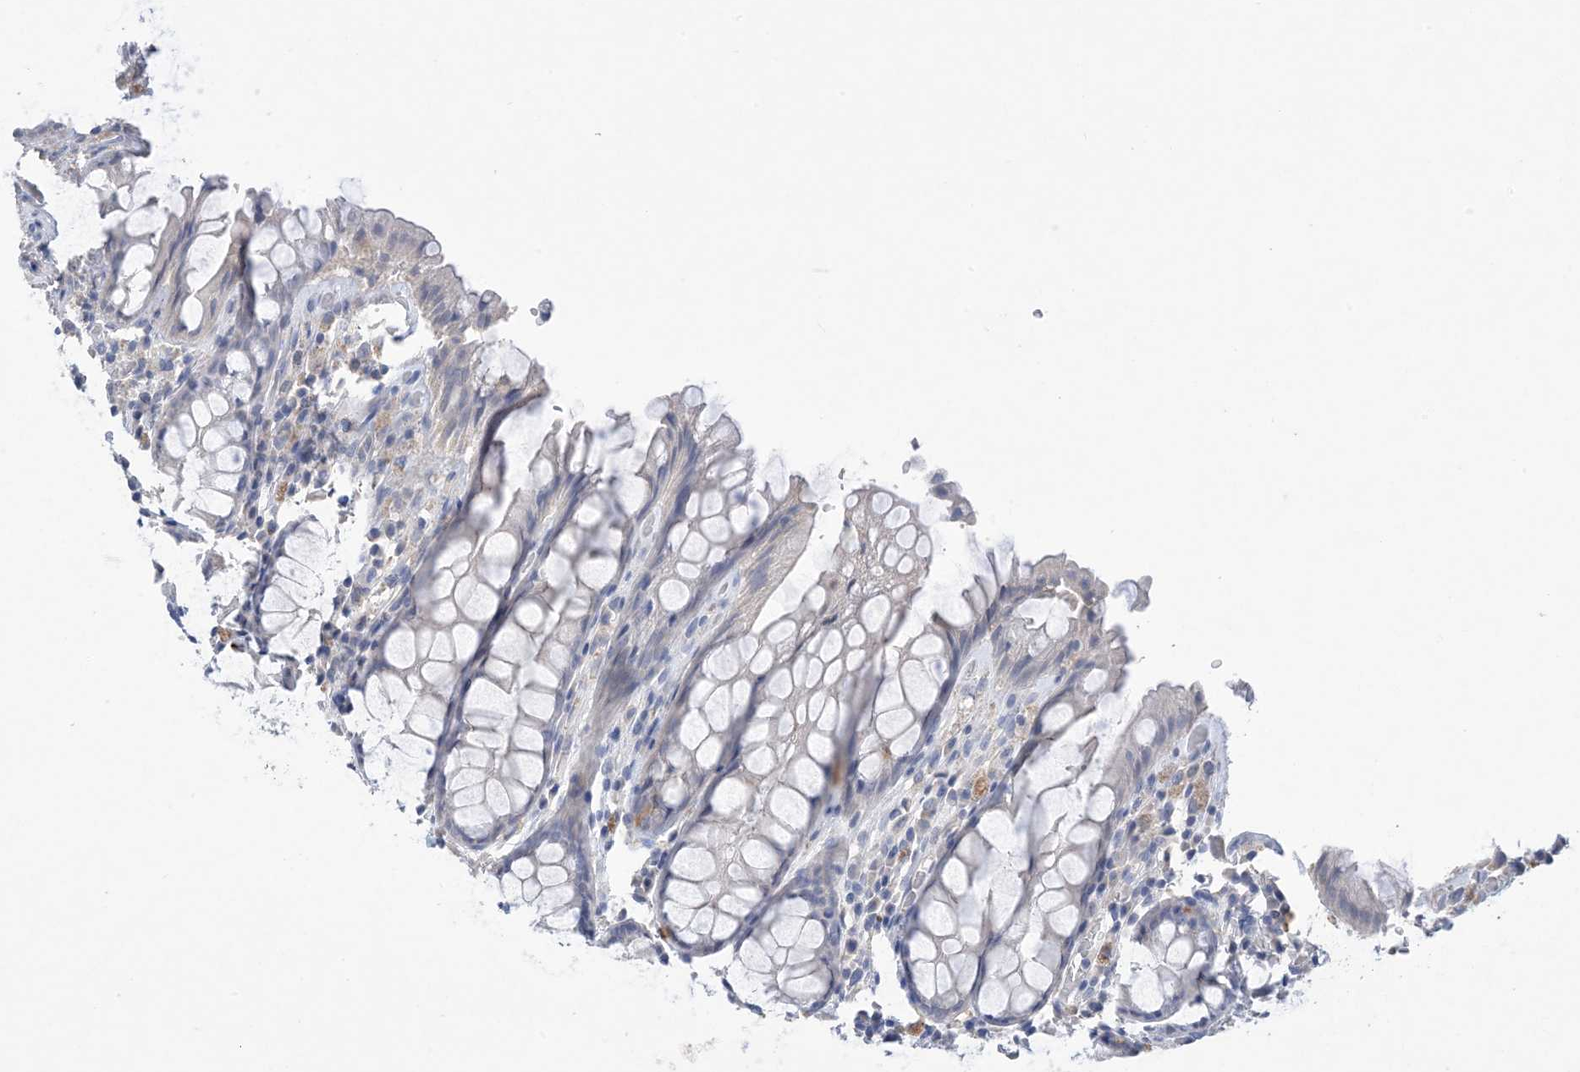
{"staining": {"intensity": "negative", "quantity": "none", "location": "none"}, "tissue": "rectum", "cell_type": "Glandular cells", "image_type": "normal", "snomed": [{"axis": "morphology", "description": "Normal tissue, NOS"}, {"axis": "topography", "description": "Rectum"}], "caption": "DAB (3,3'-diaminobenzidine) immunohistochemical staining of unremarkable human rectum demonstrates no significant staining in glandular cells. The staining was performed using DAB (3,3'-diaminobenzidine) to visualize the protein expression in brown, while the nuclei were stained in blue with hematoxylin (Magnification: 20x).", "gene": "DSC3", "patient": {"sex": "male", "age": 64}}